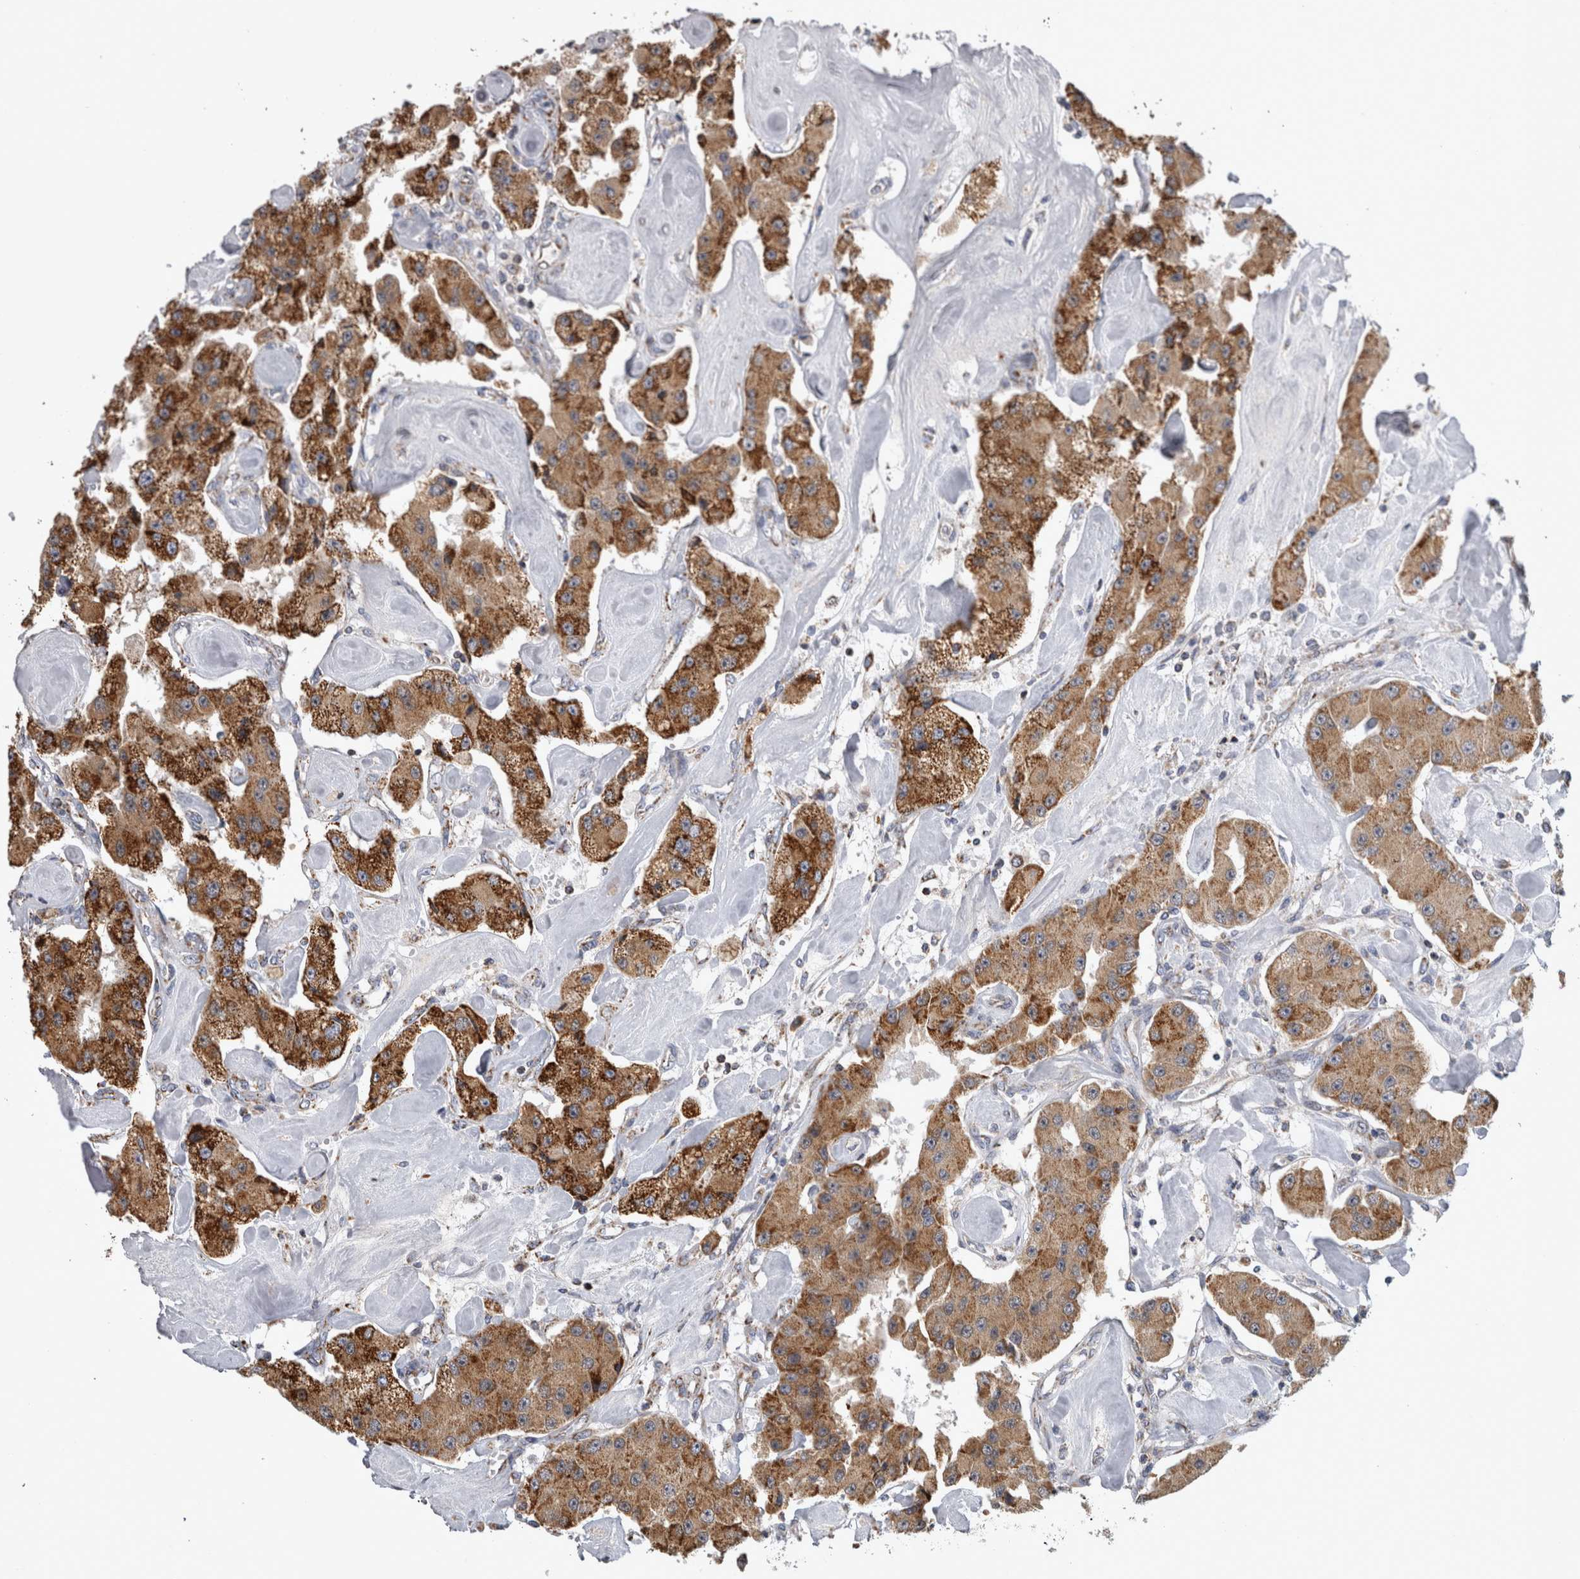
{"staining": {"intensity": "strong", "quantity": ">75%", "location": "cytoplasmic/membranous"}, "tissue": "carcinoid", "cell_type": "Tumor cells", "image_type": "cancer", "snomed": [{"axis": "morphology", "description": "Carcinoid, malignant, NOS"}, {"axis": "topography", "description": "Pancreas"}], "caption": "Immunohistochemistry histopathology image of human carcinoid (malignant) stained for a protein (brown), which displays high levels of strong cytoplasmic/membranous positivity in about >75% of tumor cells.", "gene": "MDH2", "patient": {"sex": "male", "age": 41}}